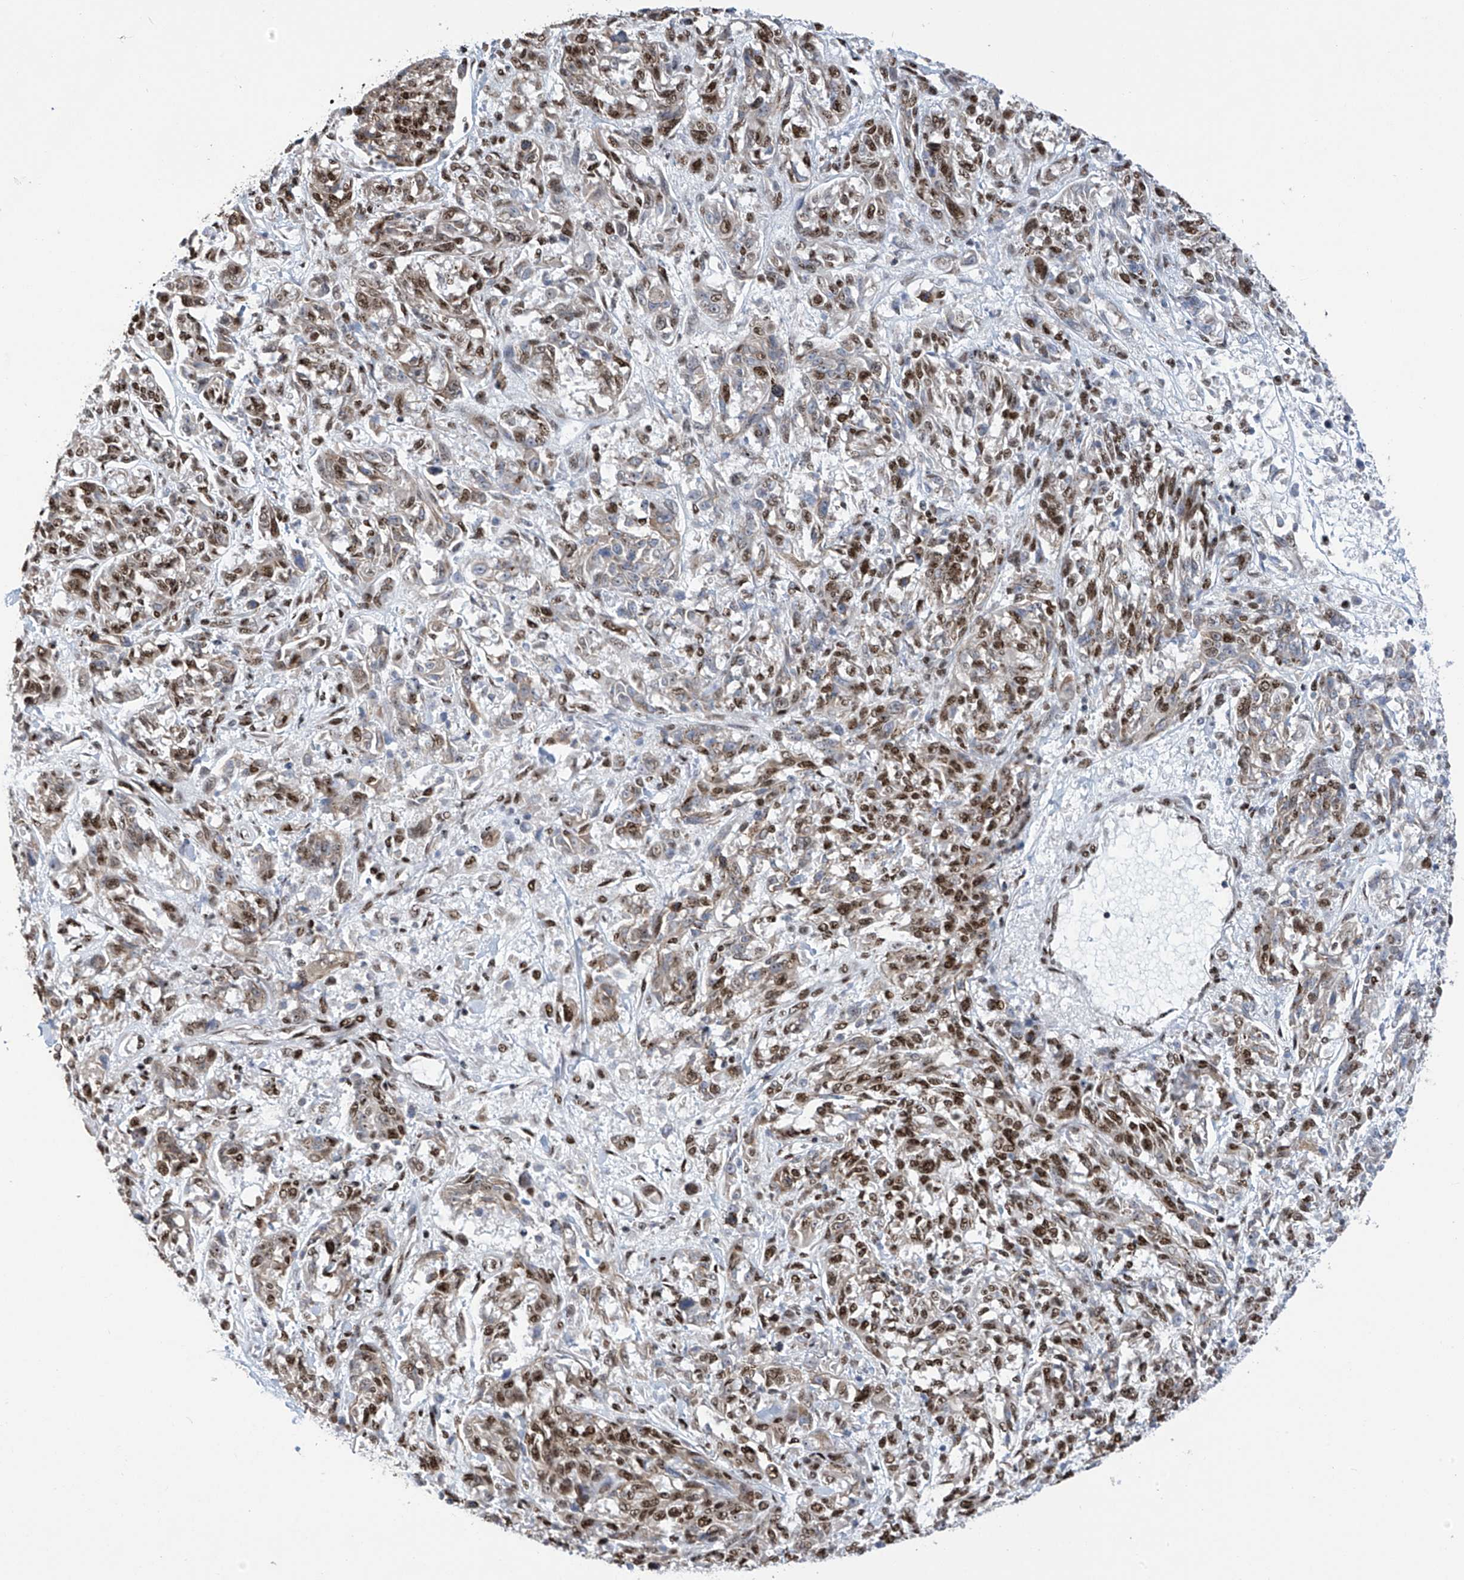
{"staining": {"intensity": "moderate", "quantity": ">75%", "location": "nuclear"}, "tissue": "melanoma", "cell_type": "Tumor cells", "image_type": "cancer", "snomed": [{"axis": "morphology", "description": "Malignant melanoma, NOS"}, {"axis": "topography", "description": "Skin"}], "caption": "Human malignant melanoma stained with a brown dye displays moderate nuclear positive staining in approximately >75% of tumor cells.", "gene": "APLF", "patient": {"sex": "male", "age": 53}}